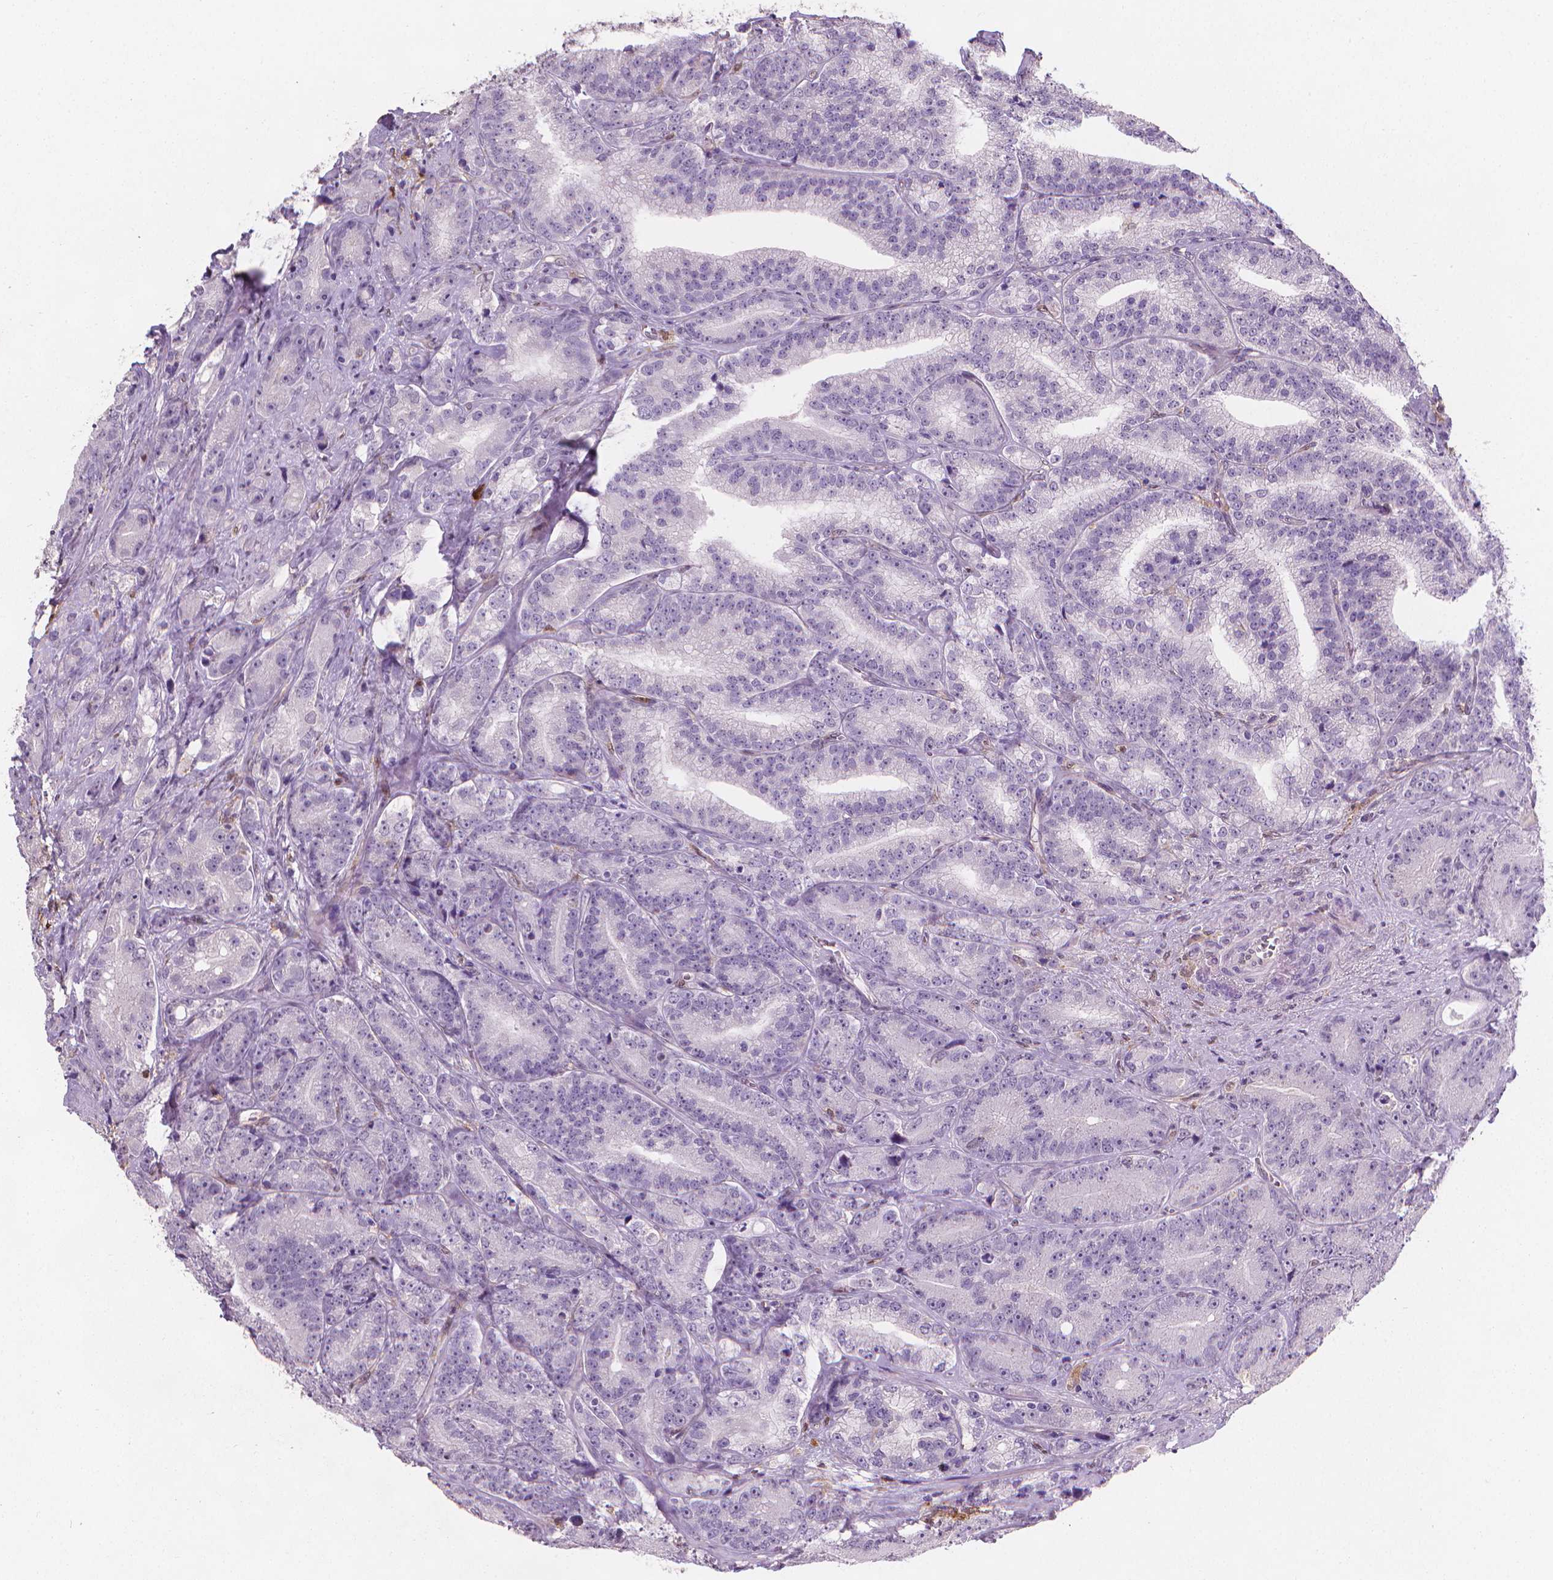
{"staining": {"intensity": "negative", "quantity": "none", "location": "none"}, "tissue": "prostate cancer", "cell_type": "Tumor cells", "image_type": "cancer", "snomed": [{"axis": "morphology", "description": "Adenocarcinoma, NOS"}, {"axis": "topography", "description": "Prostate"}], "caption": "Photomicrograph shows no protein positivity in tumor cells of prostate cancer (adenocarcinoma) tissue.", "gene": "TNFAIP2", "patient": {"sex": "male", "age": 63}}